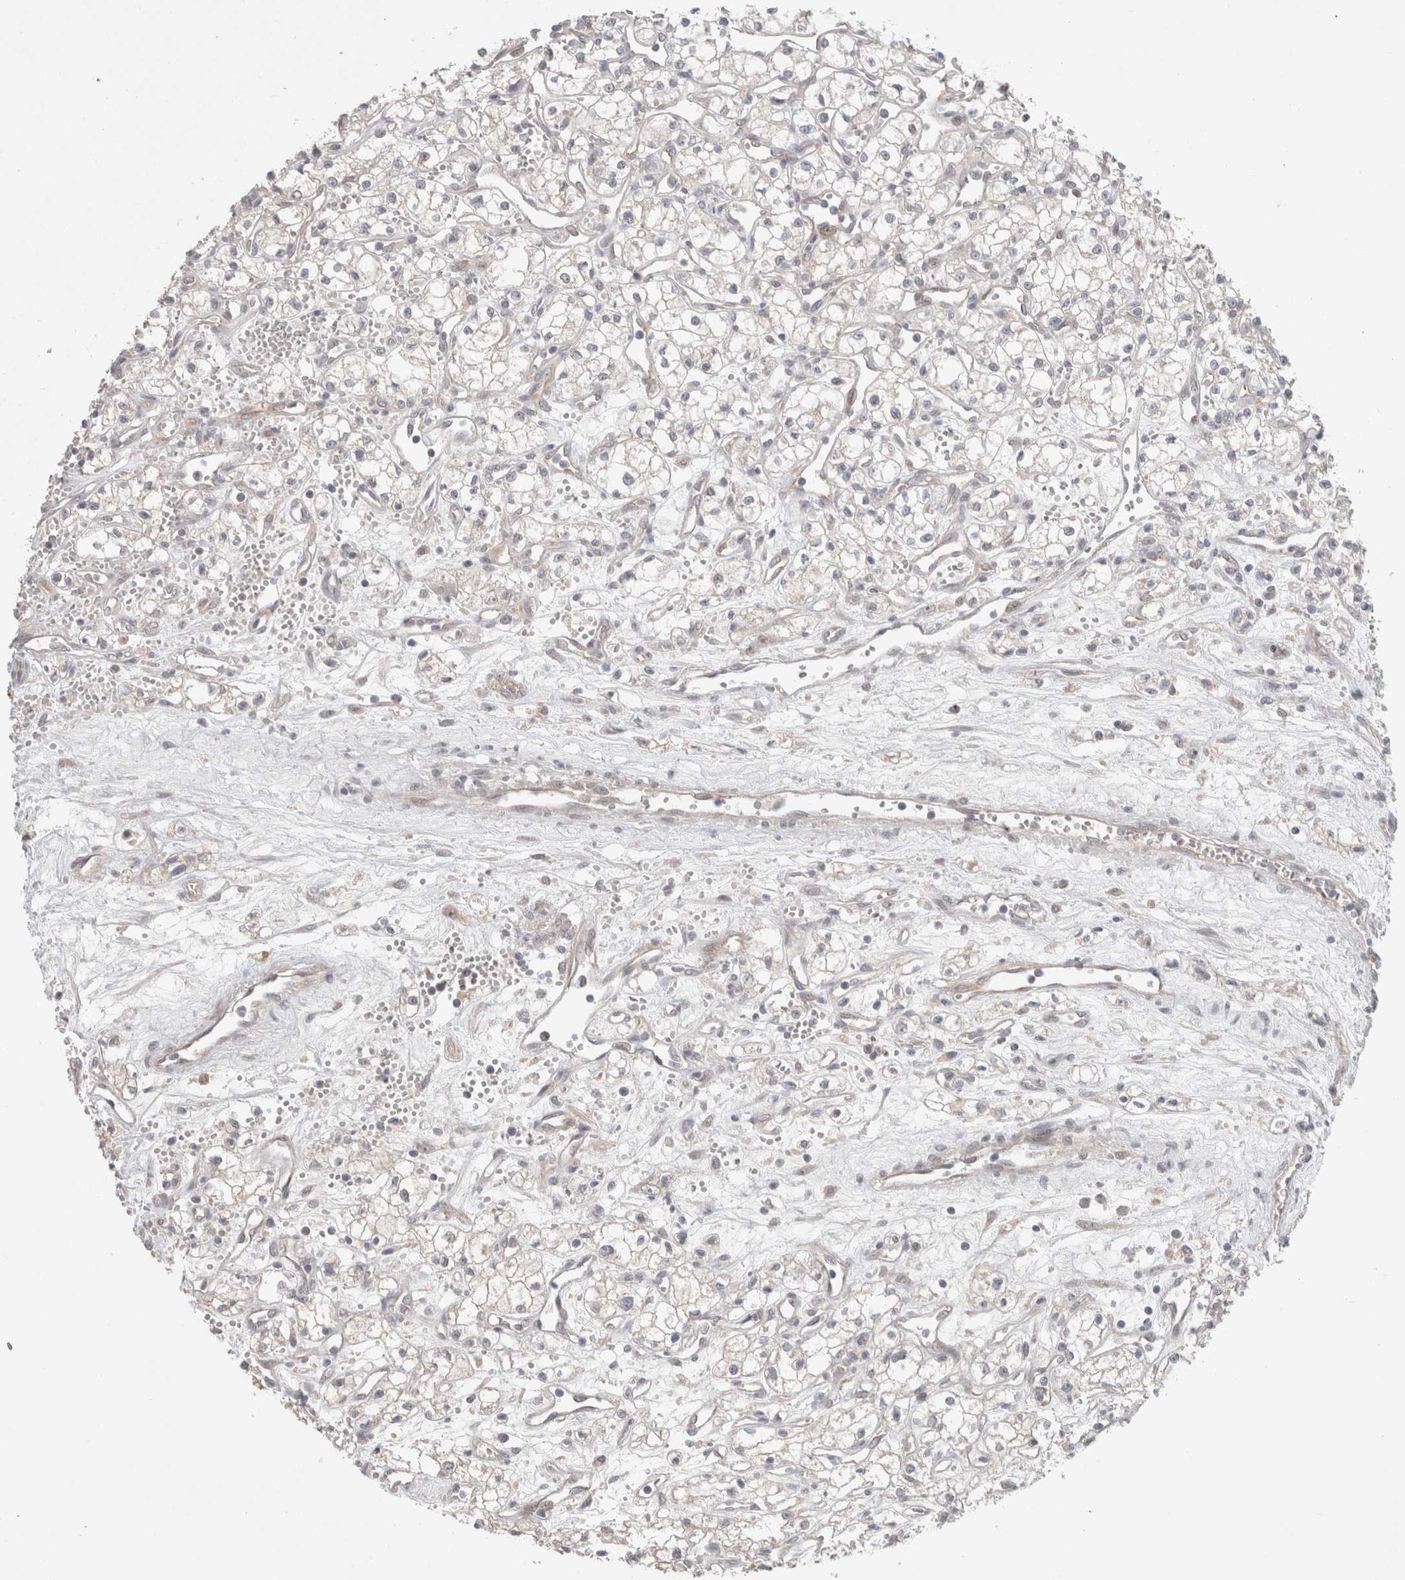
{"staining": {"intensity": "negative", "quantity": "none", "location": "none"}, "tissue": "renal cancer", "cell_type": "Tumor cells", "image_type": "cancer", "snomed": [{"axis": "morphology", "description": "Adenocarcinoma, NOS"}, {"axis": "topography", "description": "Kidney"}], "caption": "IHC of renal cancer (adenocarcinoma) exhibits no staining in tumor cells.", "gene": "RASAL2", "patient": {"sex": "male", "age": 59}}